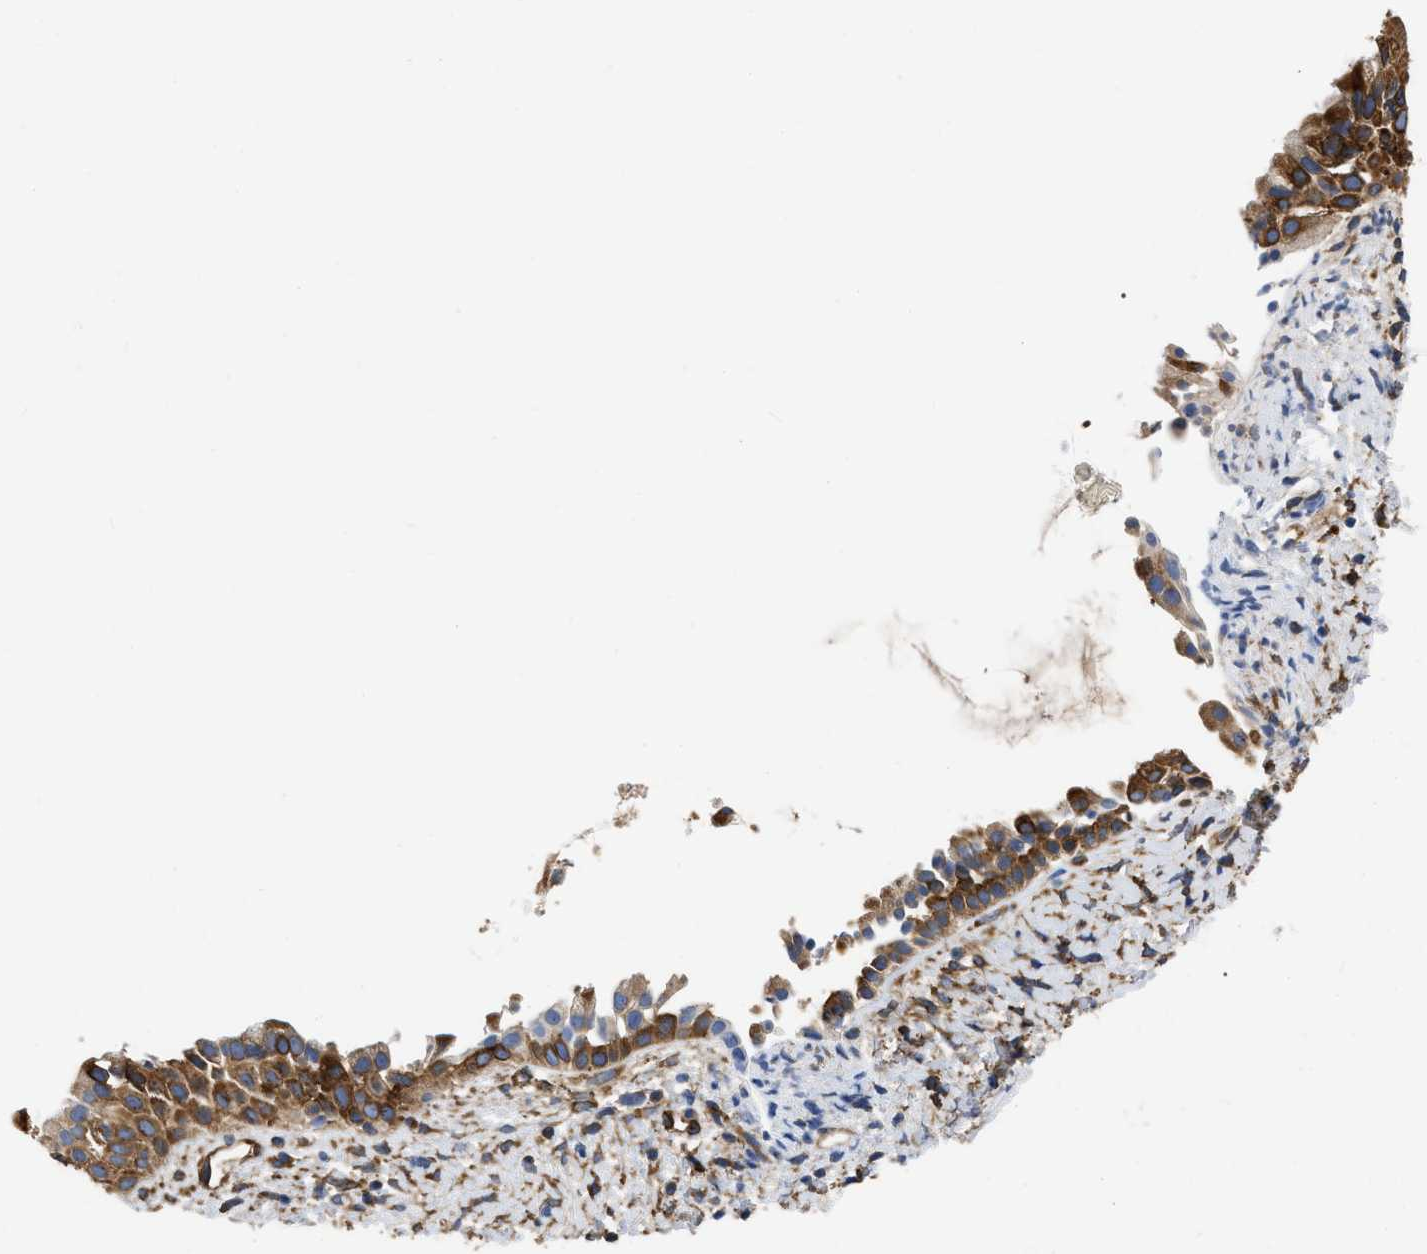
{"staining": {"intensity": "strong", "quantity": ">75%", "location": "cytoplasmic/membranous"}, "tissue": "nasopharynx", "cell_type": "Respiratory epithelial cells", "image_type": "normal", "snomed": [{"axis": "morphology", "description": "Normal tissue, NOS"}, {"axis": "topography", "description": "Nasopharynx"}], "caption": "A high-resolution photomicrograph shows immunohistochemistry (IHC) staining of unremarkable nasopharynx, which displays strong cytoplasmic/membranous staining in about >75% of respiratory epithelial cells. (brown staining indicates protein expression, while blue staining denotes nuclei).", "gene": "FAM120A", "patient": {"sex": "male", "age": 22}}